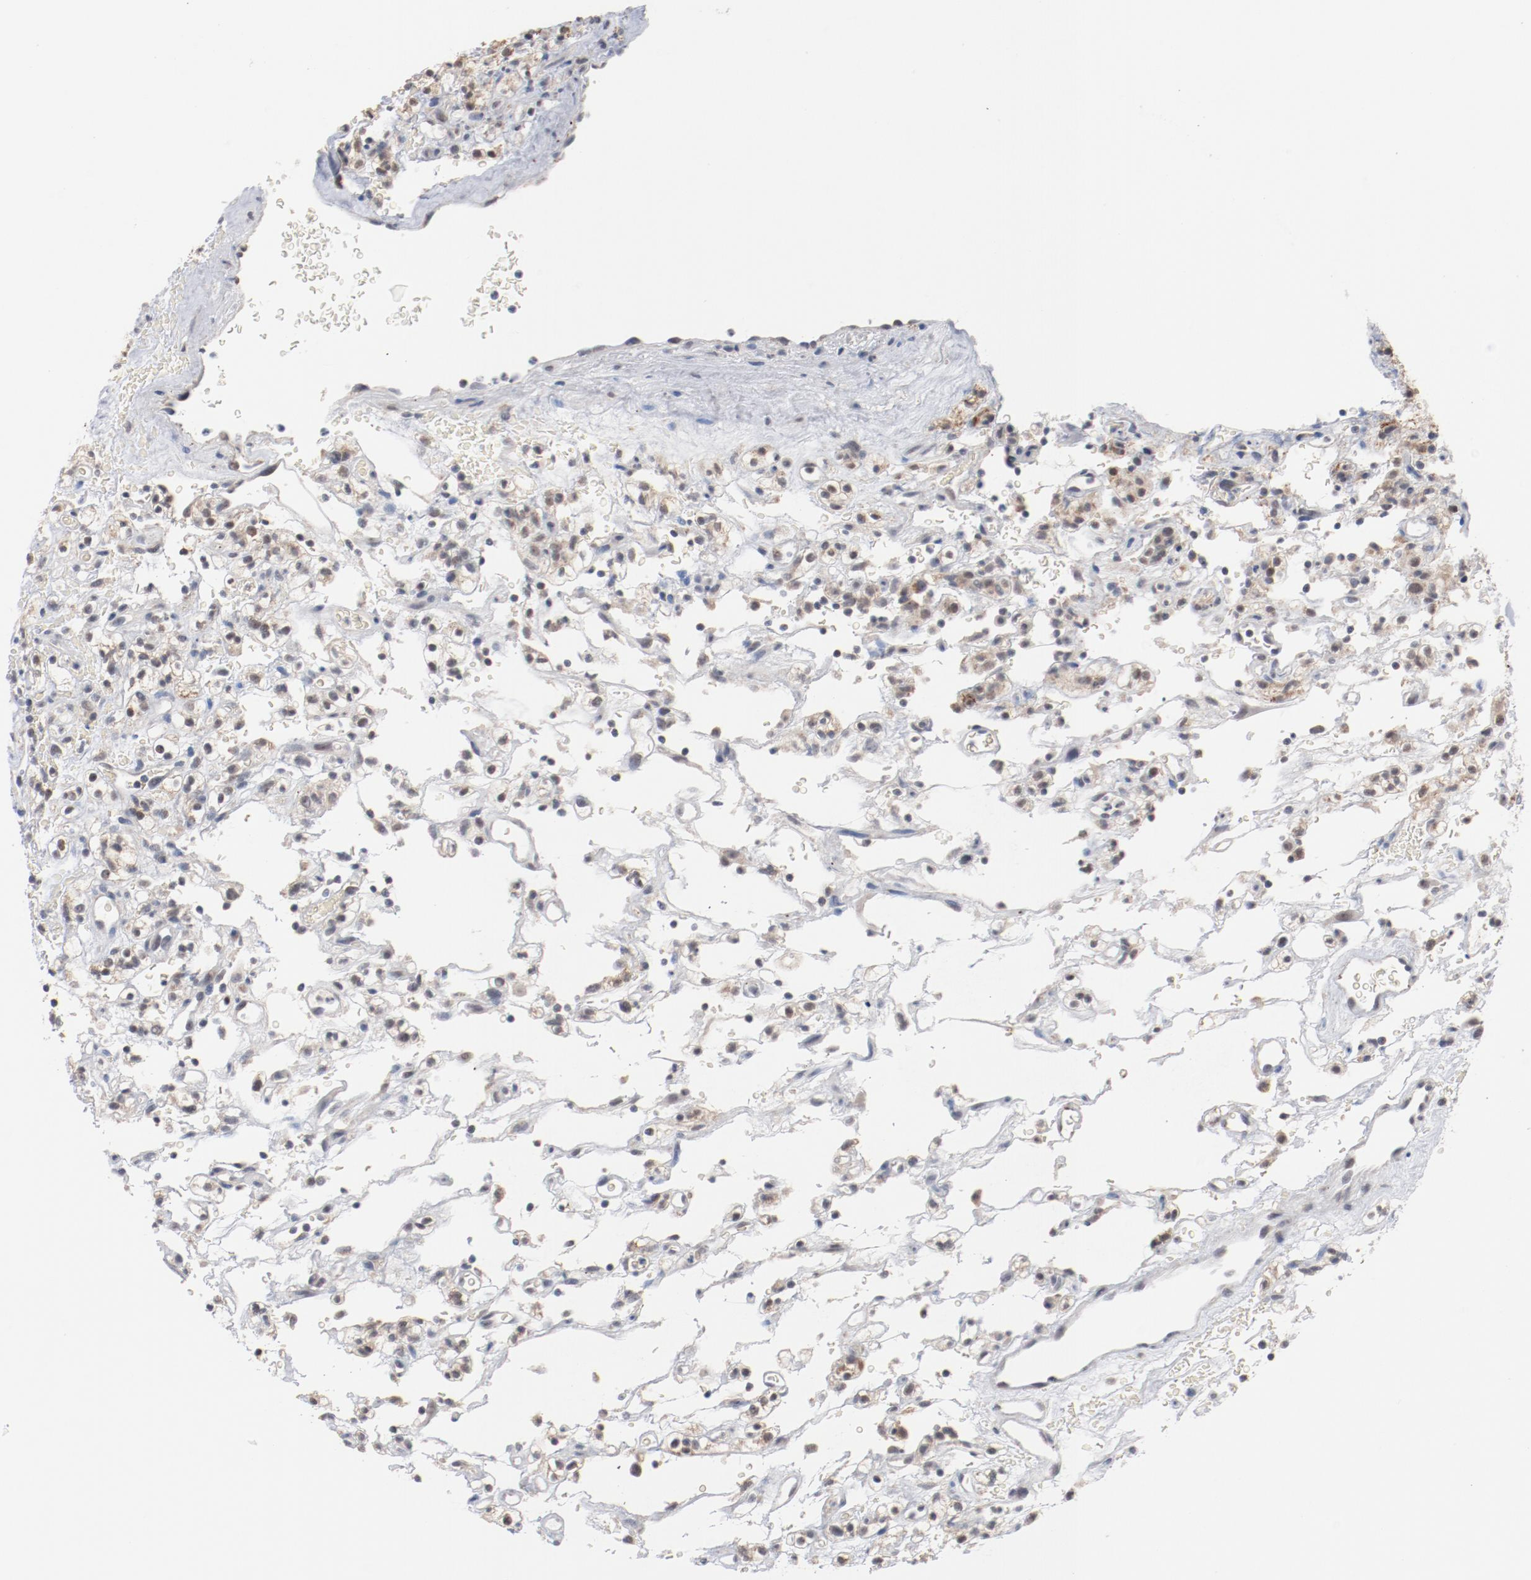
{"staining": {"intensity": "negative", "quantity": "none", "location": "none"}, "tissue": "renal cancer", "cell_type": "Tumor cells", "image_type": "cancer", "snomed": [{"axis": "morphology", "description": "Normal tissue, NOS"}, {"axis": "morphology", "description": "Adenocarcinoma, NOS"}, {"axis": "topography", "description": "Kidney"}], "caption": "A high-resolution photomicrograph shows IHC staining of renal cancer, which shows no significant staining in tumor cells.", "gene": "ERICH1", "patient": {"sex": "female", "age": 72}}